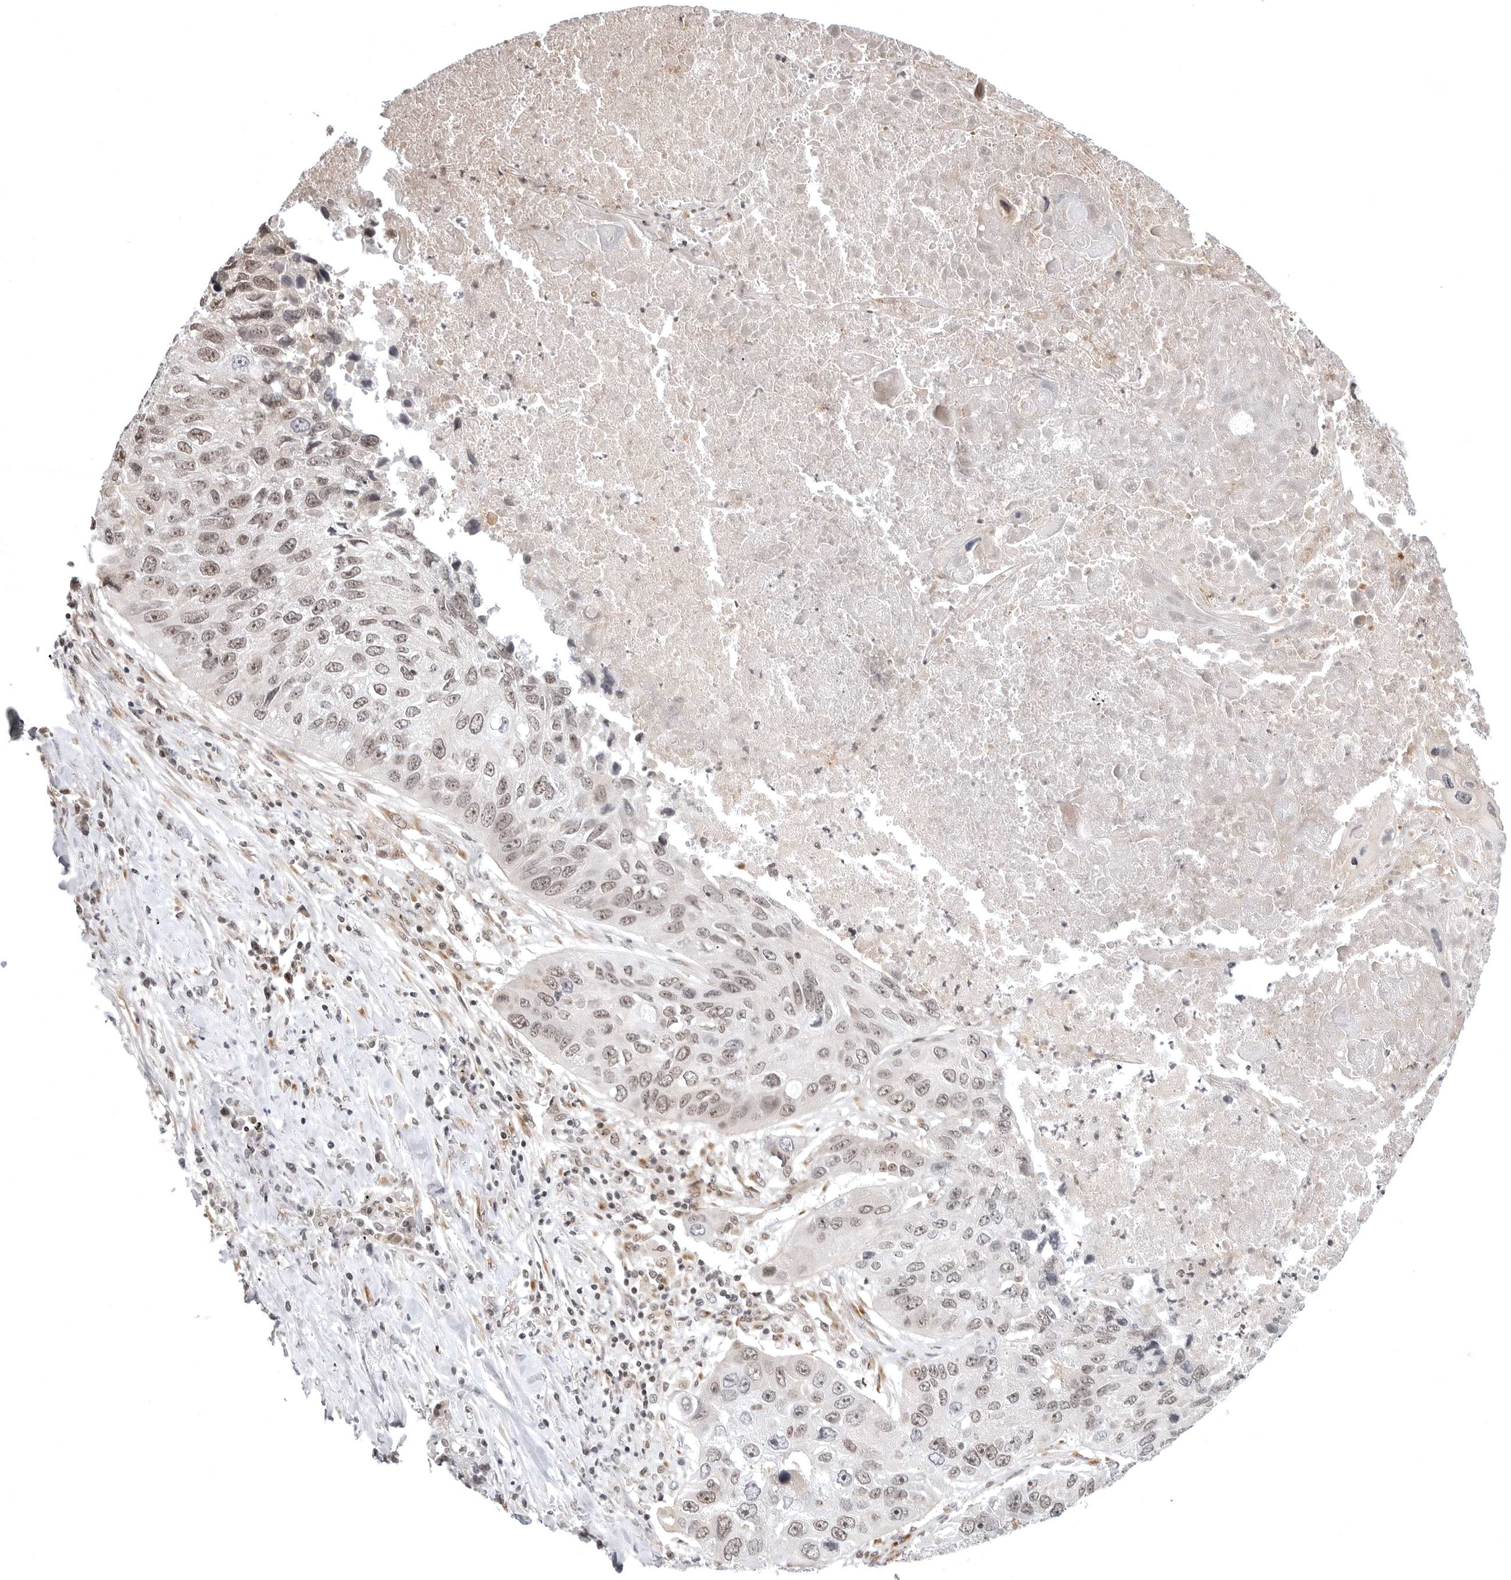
{"staining": {"intensity": "moderate", "quantity": ">75%", "location": "nuclear"}, "tissue": "lung cancer", "cell_type": "Tumor cells", "image_type": "cancer", "snomed": [{"axis": "morphology", "description": "Squamous cell carcinoma, NOS"}, {"axis": "topography", "description": "Lung"}], "caption": "High-power microscopy captured an IHC photomicrograph of squamous cell carcinoma (lung), revealing moderate nuclear staining in about >75% of tumor cells.", "gene": "PHF3", "patient": {"sex": "male", "age": 61}}